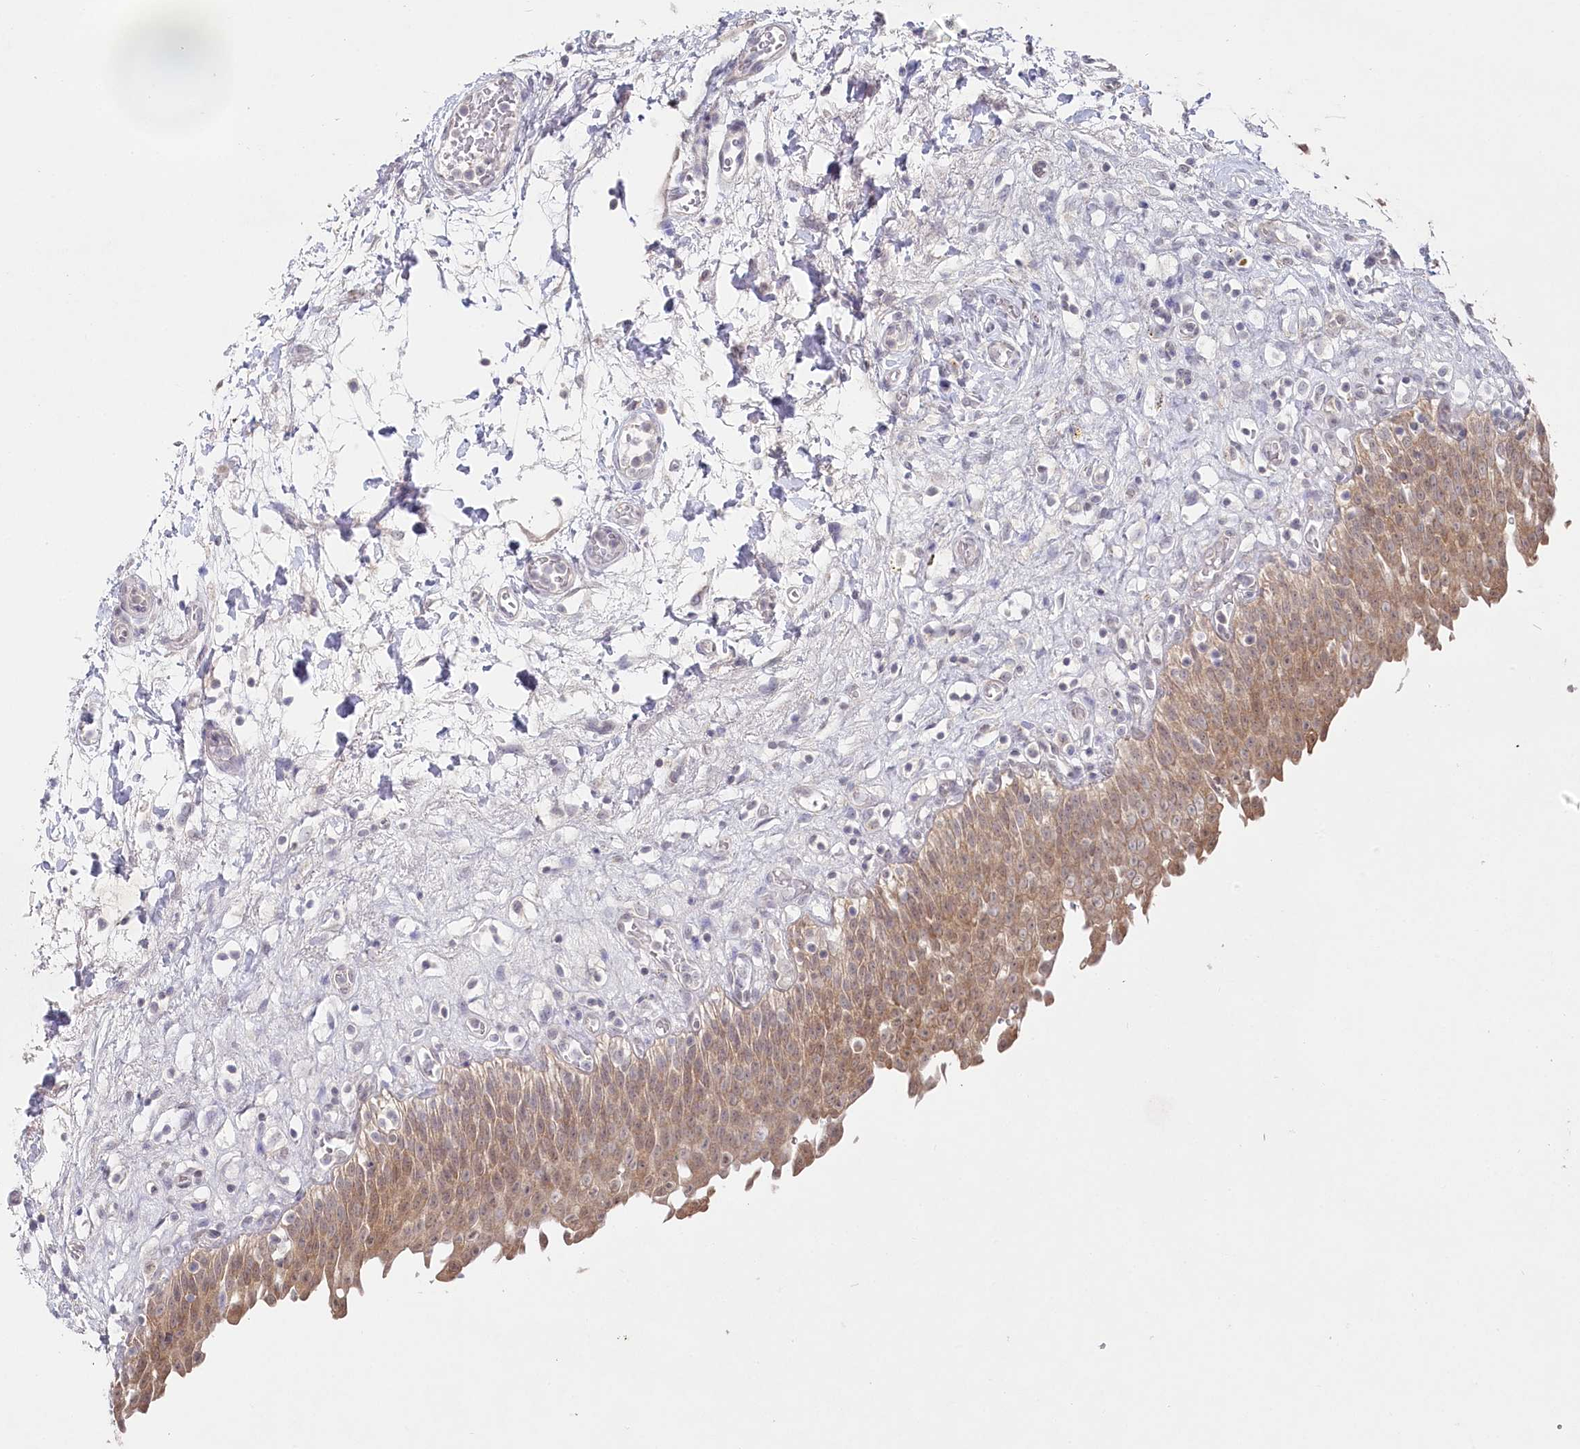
{"staining": {"intensity": "moderate", "quantity": ">75%", "location": "cytoplasmic/membranous,nuclear"}, "tissue": "urinary bladder", "cell_type": "Urothelial cells", "image_type": "normal", "snomed": [{"axis": "morphology", "description": "Urothelial carcinoma, High grade"}, {"axis": "topography", "description": "Urinary bladder"}], "caption": "Immunohistochemical staining of normal urinary bladder exhibits >75% levels of moderate cytoplasmic/membranous,nuclear protein positivity in approximately >75% of urothelial cells. The staining was performed using DAB, with brown indicating positive protein expression. Nuclei are stained blue with hematoxylin.", "gene": "AAMDC", "patient": {"sex": "male", "age": 46}}